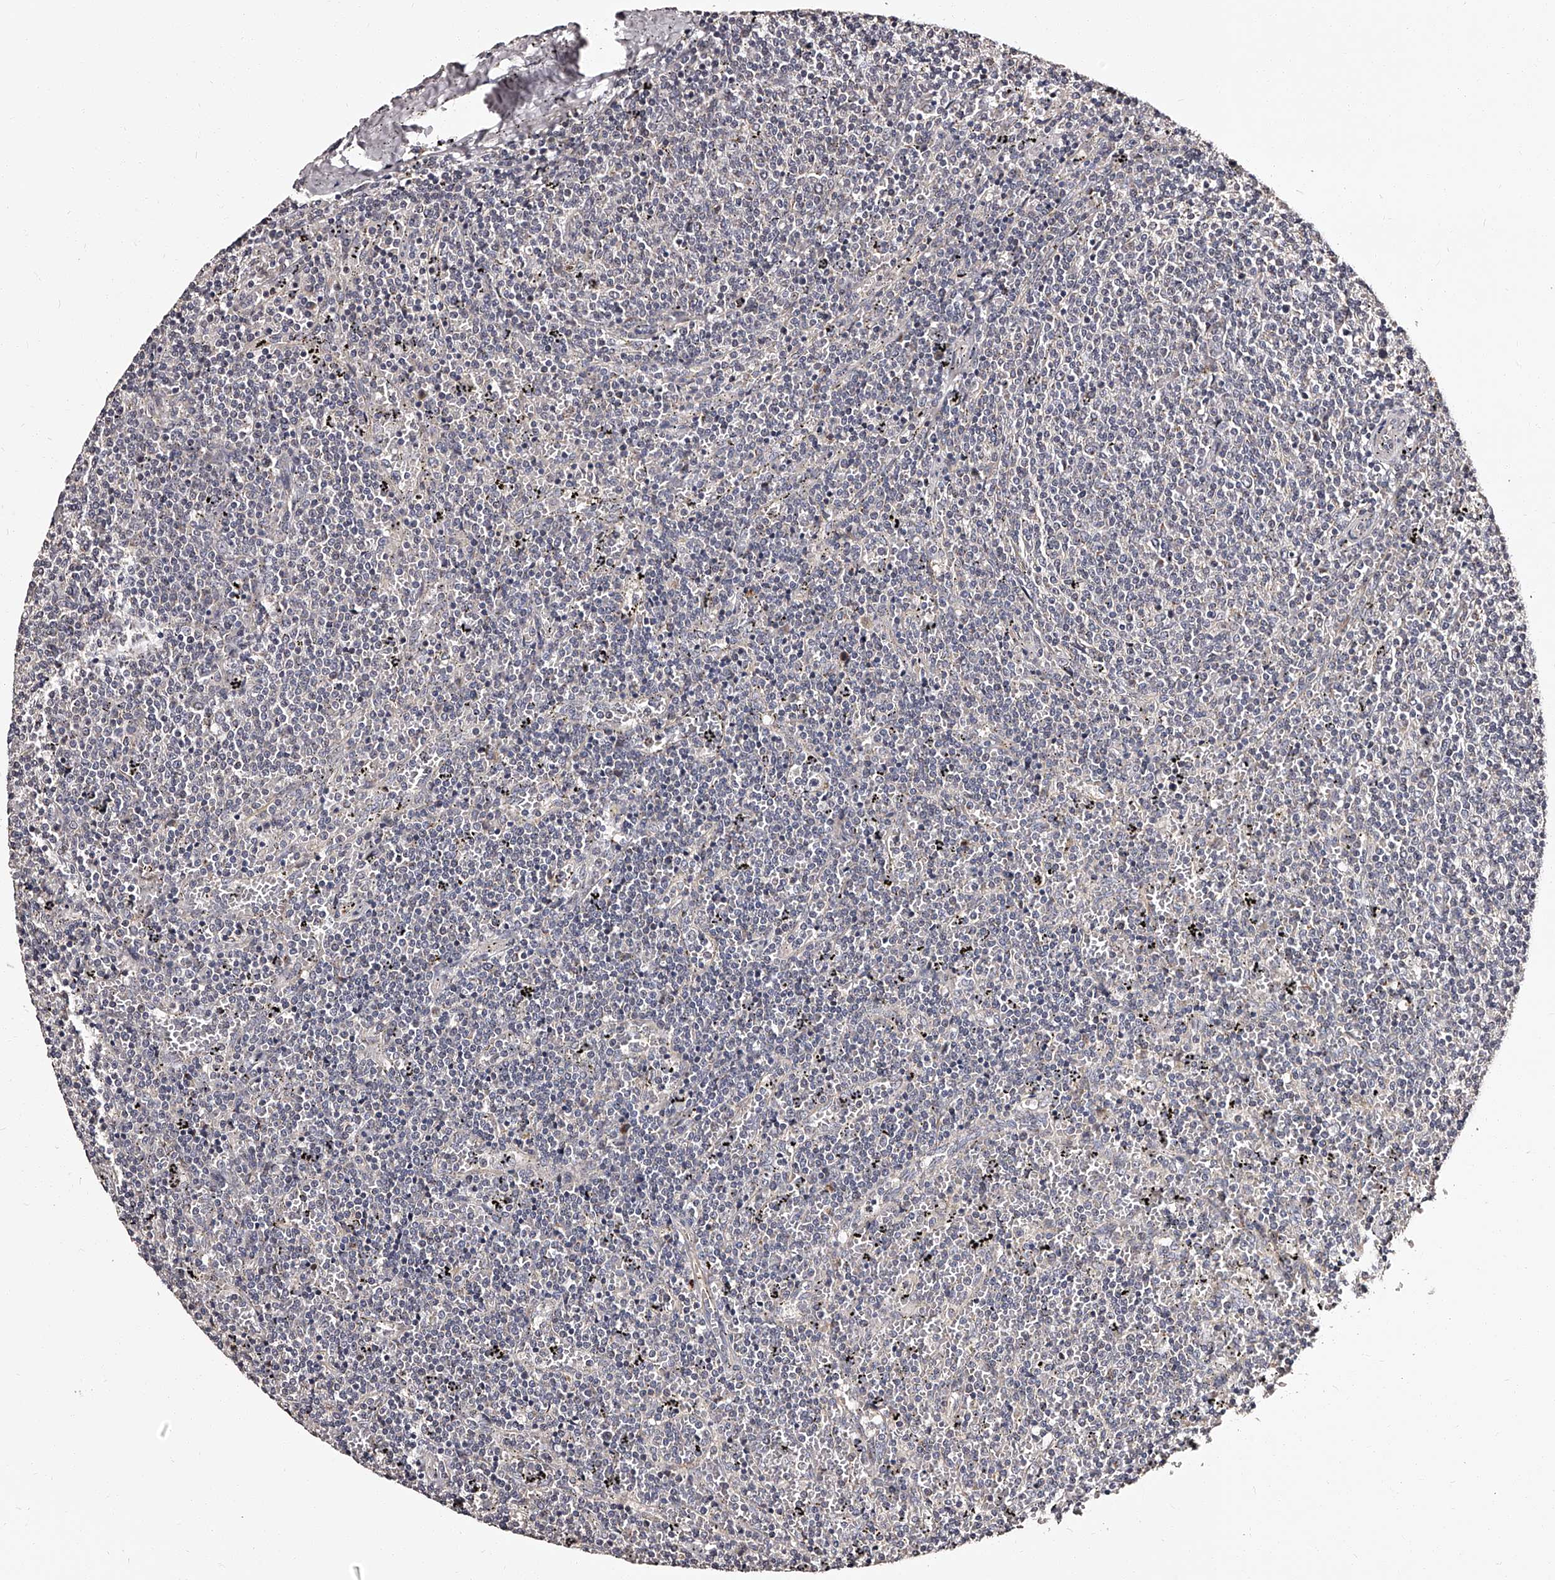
{"staining": {"intensity": "negative", "quantity": "none", "location": "none"}, "tissue": "lymphoma", "cell_type": "Tumor cells", "image_type": "cancer", "snomed": [{"axis": "morphology", "description": "Malignant lymphoma, non-Hodgkin's type, Low grade"}, {"axis": "topography", "description": "Spleen"}], "caption": "Human lymphoma stained for a protein using IHC displays no expression in tumor cells.", "gene": "RSC1A1", "patient": {"sex": "female", "age": 50}}